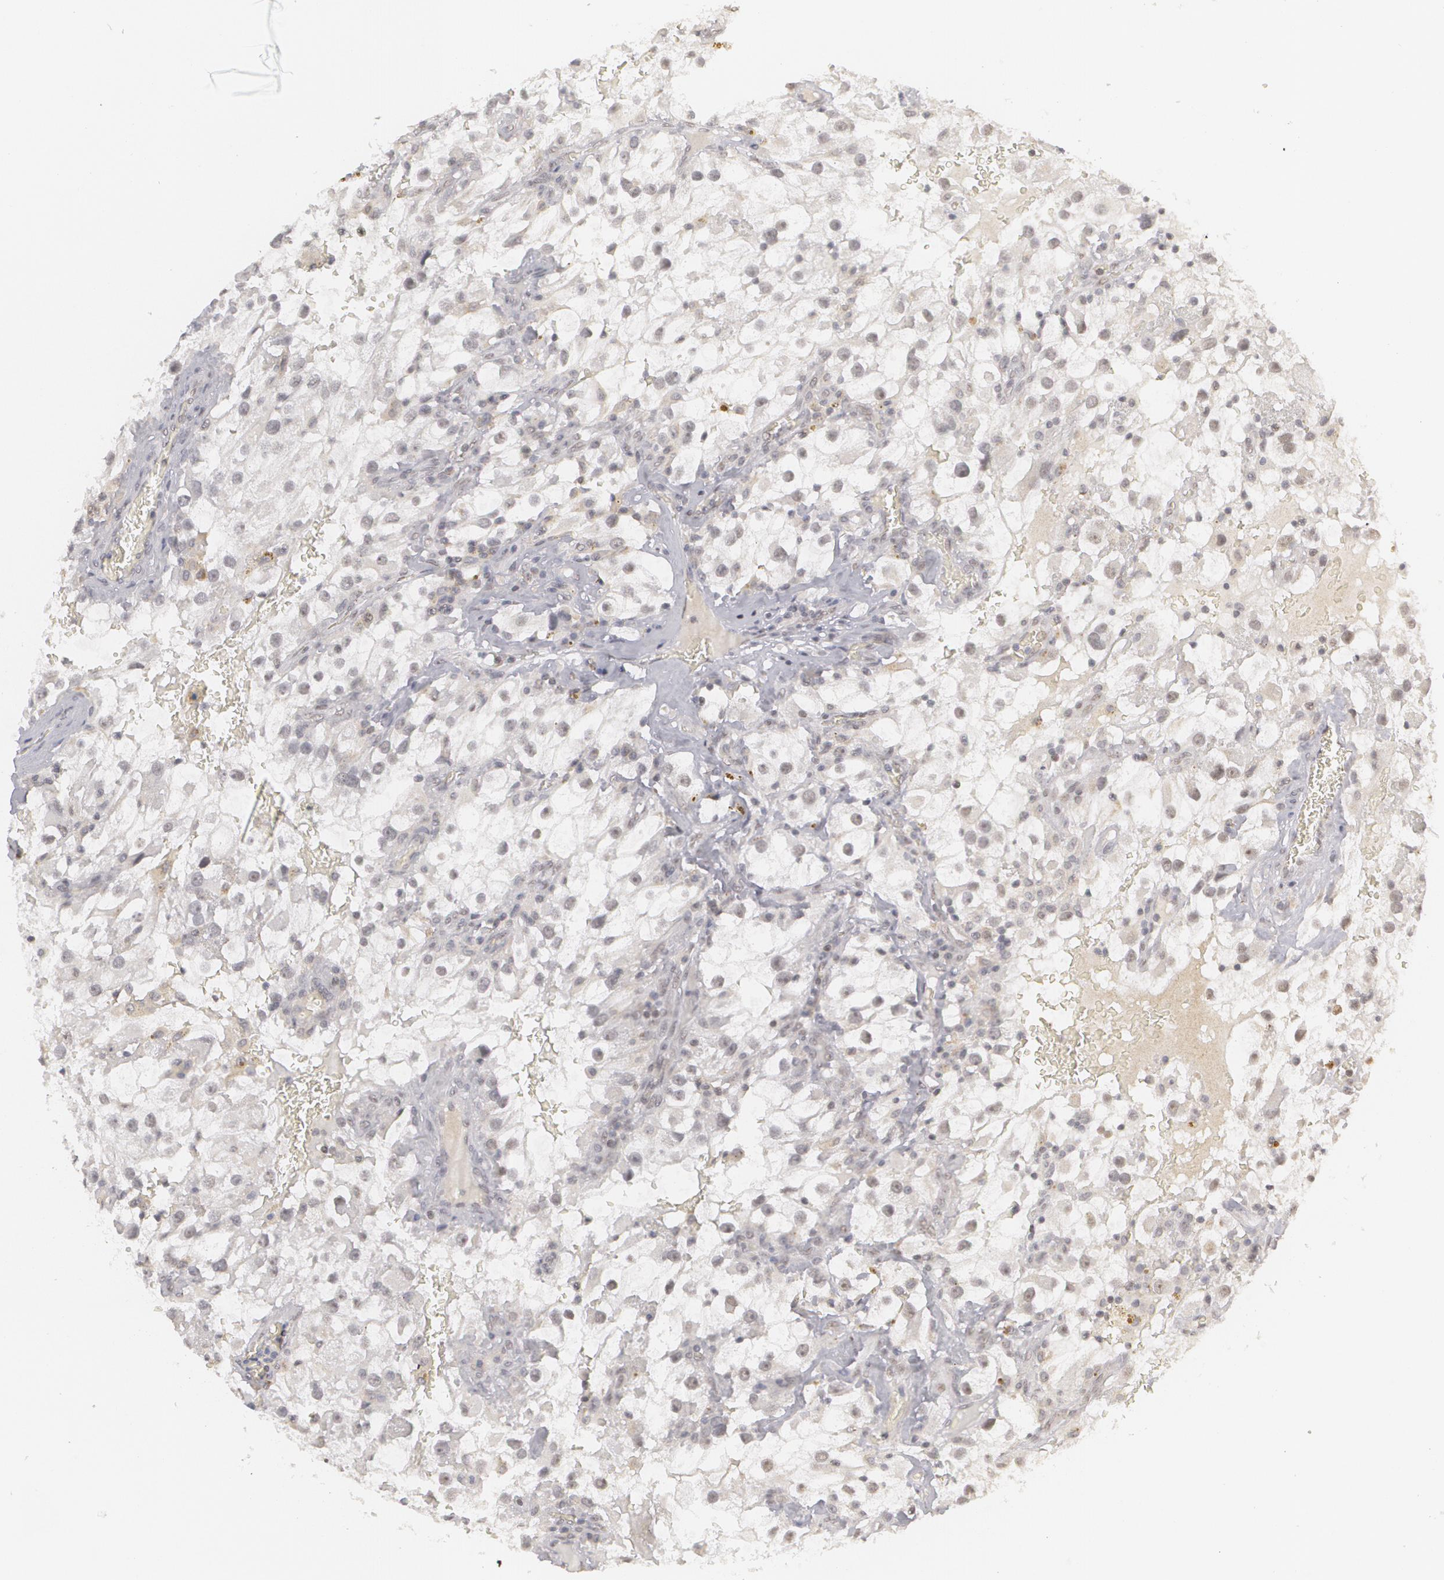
{"staining": {"intensity": "negative", "quantity": "none", "location": "none"}, "tissue": "renal cancer", "cell_type": "Tumor cells", "image_type": "cancer", "snomed": [{"axis": "morphology", "description": "Adenocarcinoma, NOS"}, {"axis": "topography", "description": "Kidney"}], "caption": "Immunohistochemistry (IHC) image of neoplastic tissue: human renal adenocarcinoma stained with DAB (3,3'-diaminobenzidine) reveals no significant protein staining in tumor cells.", "gene": "RRP7A", "patient": {"sex": "female", "age": 52}}